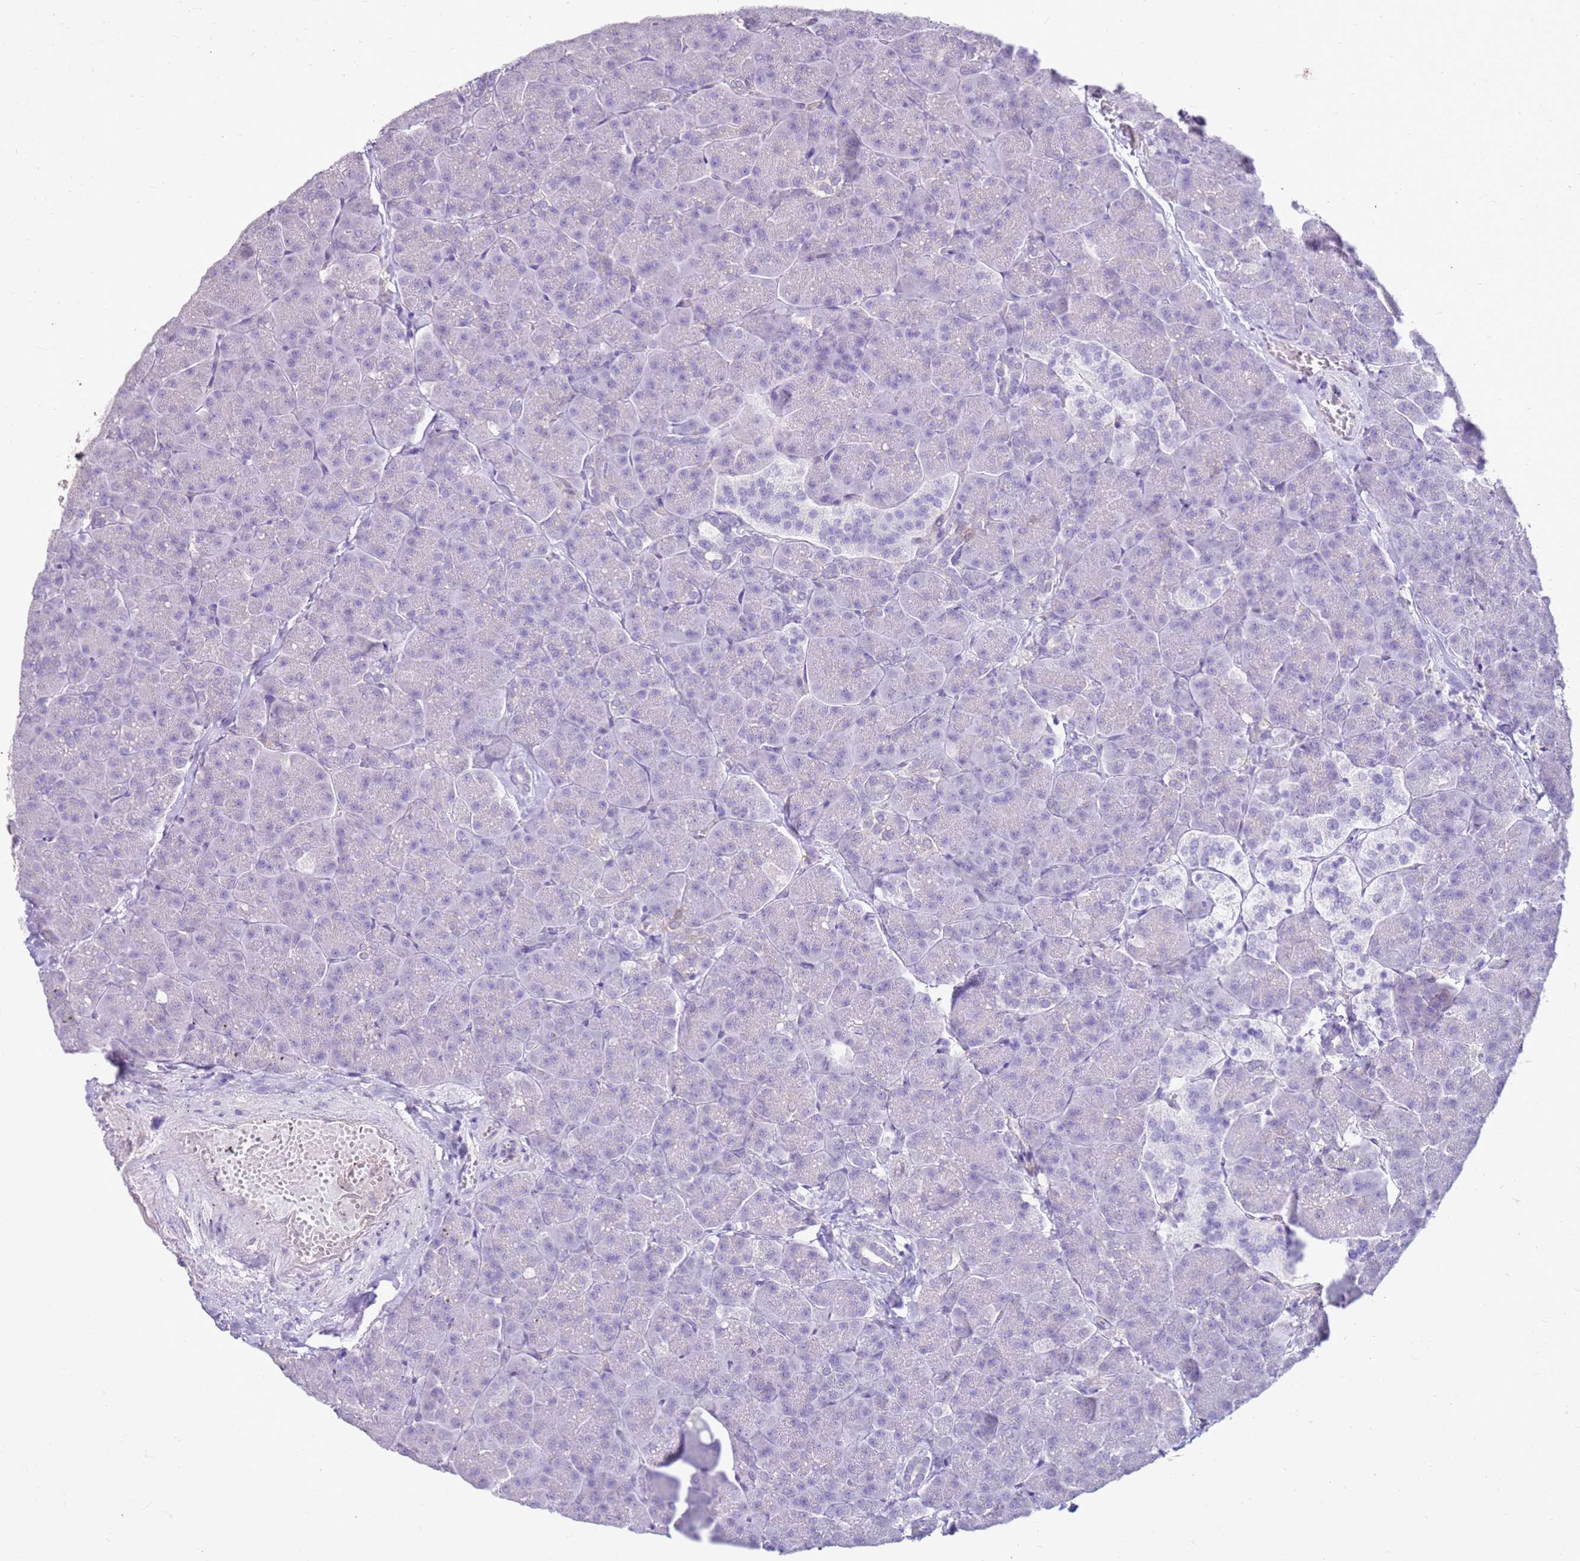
{"staining": {"intensity": "negative", "quantity": "none", "location": "none"}, "tissue": "pancreas", "cell_type": "Exocrine glandular cells", "image_type": "normal", "snomed": [{"axis": "morphology", "description": "Normal tissue, NOS"}, {"axis": "topography", "description": "Pancreas"}, {"axis": "topography", "description": "Peripheral nerve tissue"}], "caption": "High power microscopy photomicrograph of an IHC micrograph of normal pancreas, revealing no significant staining in exocrine glandular cells.", "gene": "SULT1E1", "patient": {"sex": "male", "age": 54}}